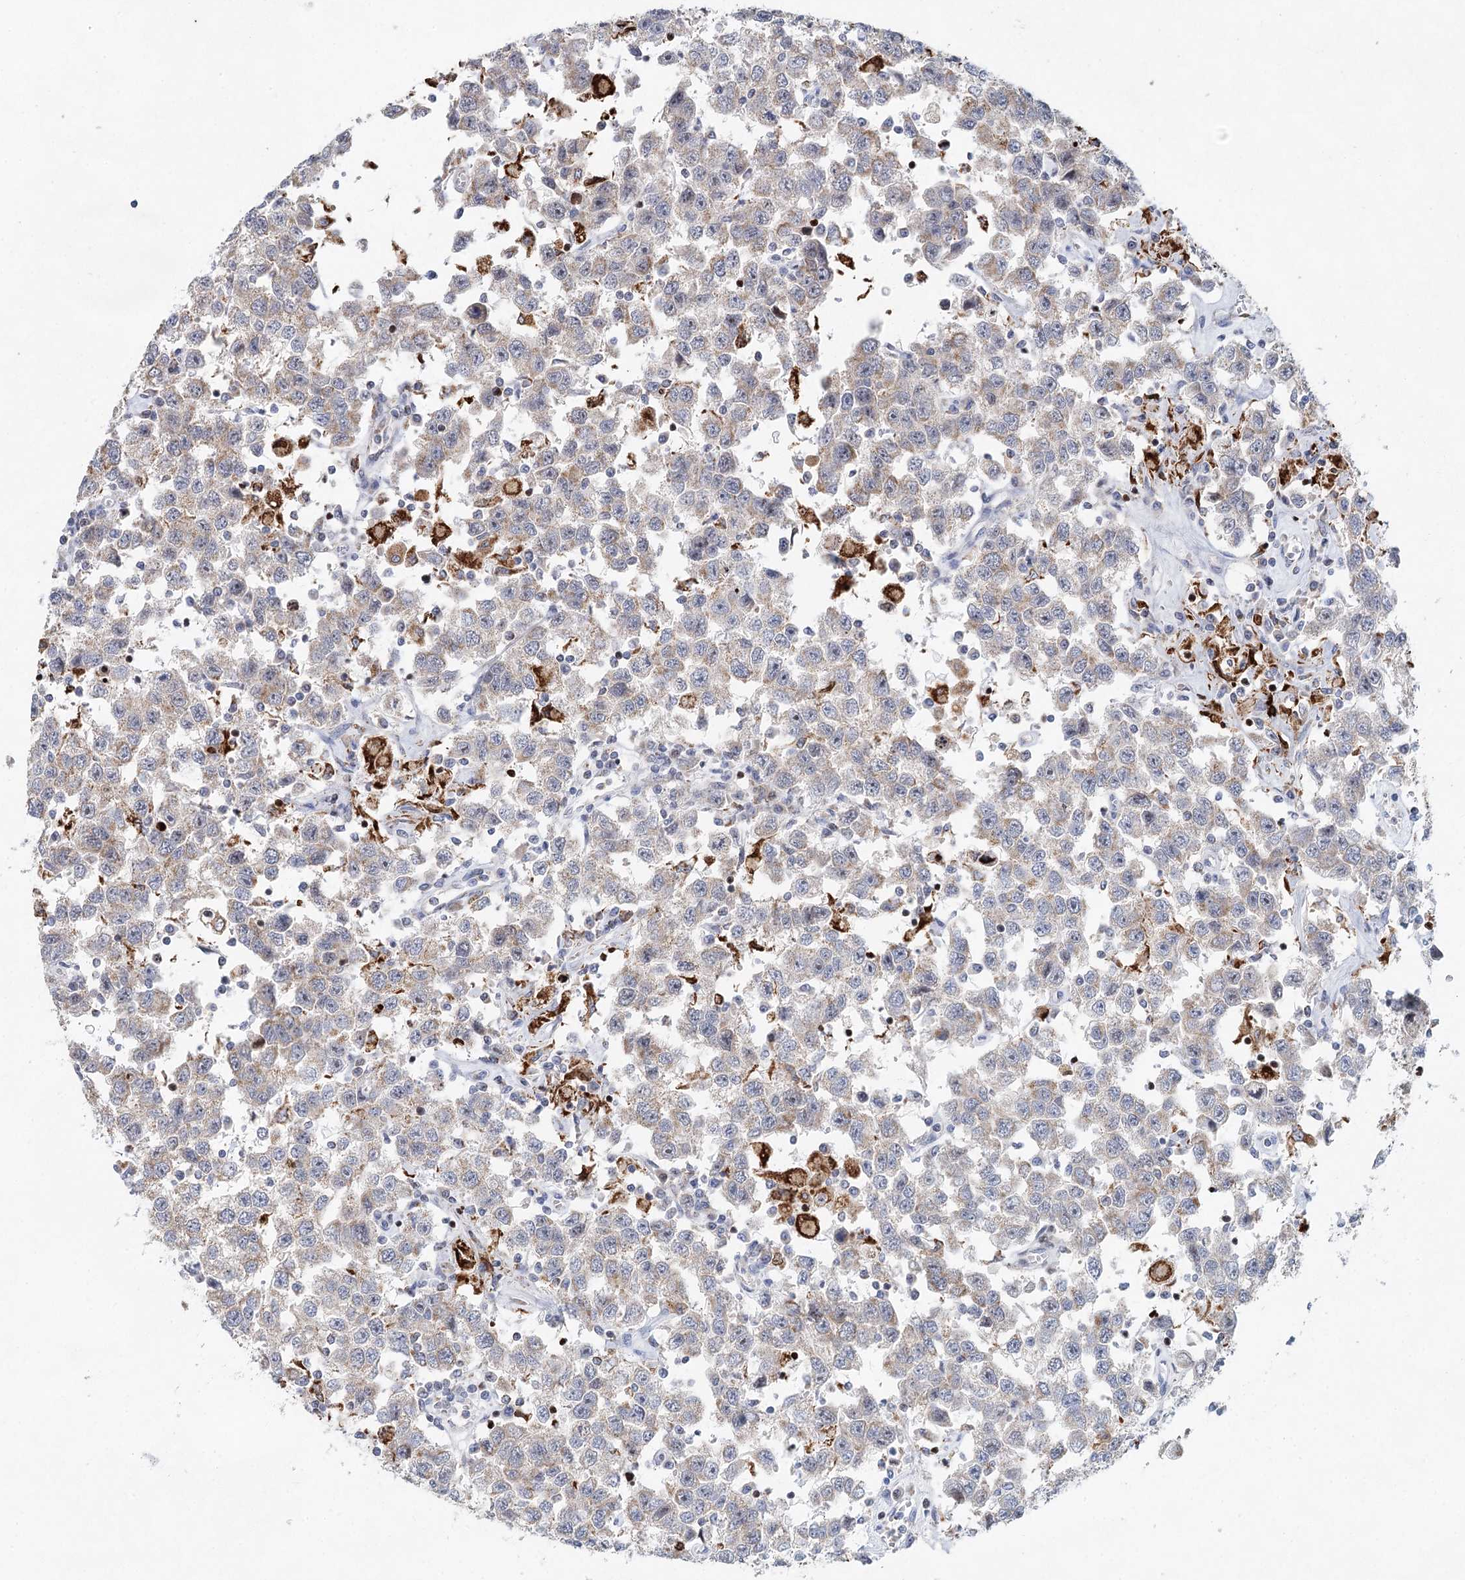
{"staining": {"intensity": "weak", "quantity": "25%-75%", "location": "cytoplasmic/membranous"}, "tissue": "testis cancer", "cell_type": "Tumor cells", "image_type": "cancer", "snomed": [{"axis": "morphology", "description": "Seminoma, NOS"}, {"axis": "topography", "description": "Testis"}], "caption": "A micrograph showing weak cytoplasmic/membranous expression in about 25%-75% of tumor cells in seminoma (testis), as visualized by brown immunohistochemical staining.", "gene": "XPO6", "patient": {"sex": "male", "age": 41}}